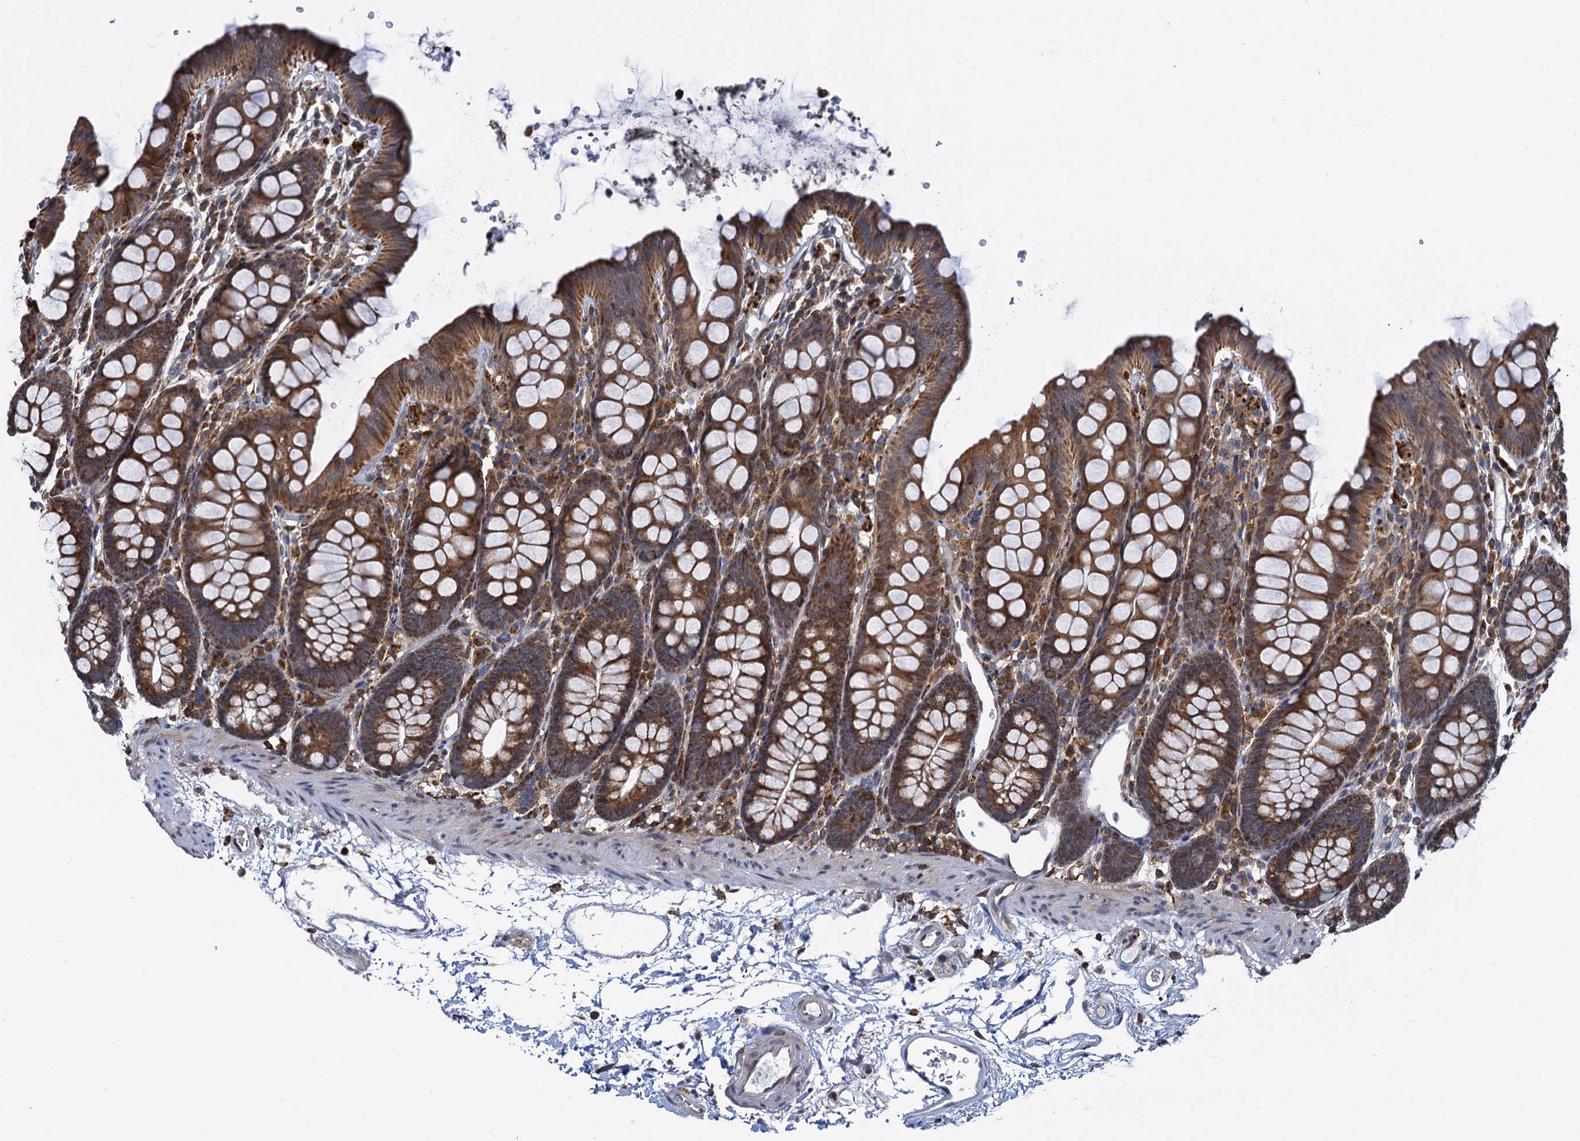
{"staining": {"intensity": "weak", "quantity": "25%-75%", "location": "cytoplasmic/membranous"}, "tissue": "colon", "cell_type": "Endothelial cells", "image_type": "normal", "snomed": [{"axis": "morphology", "description": "Normal tissue, NOS"}, {"axis": "topography", "description": "Colon"}], "caption": "A histopathology image showing weak cytoplasmic/membranous staining in approximately 25%-75% of endothelial cells in unremarkable colon, as visualized by brown immunohistochemical staining.", "gene": "CCDC102A", "patient": {"sex": "male", "age": 75}}